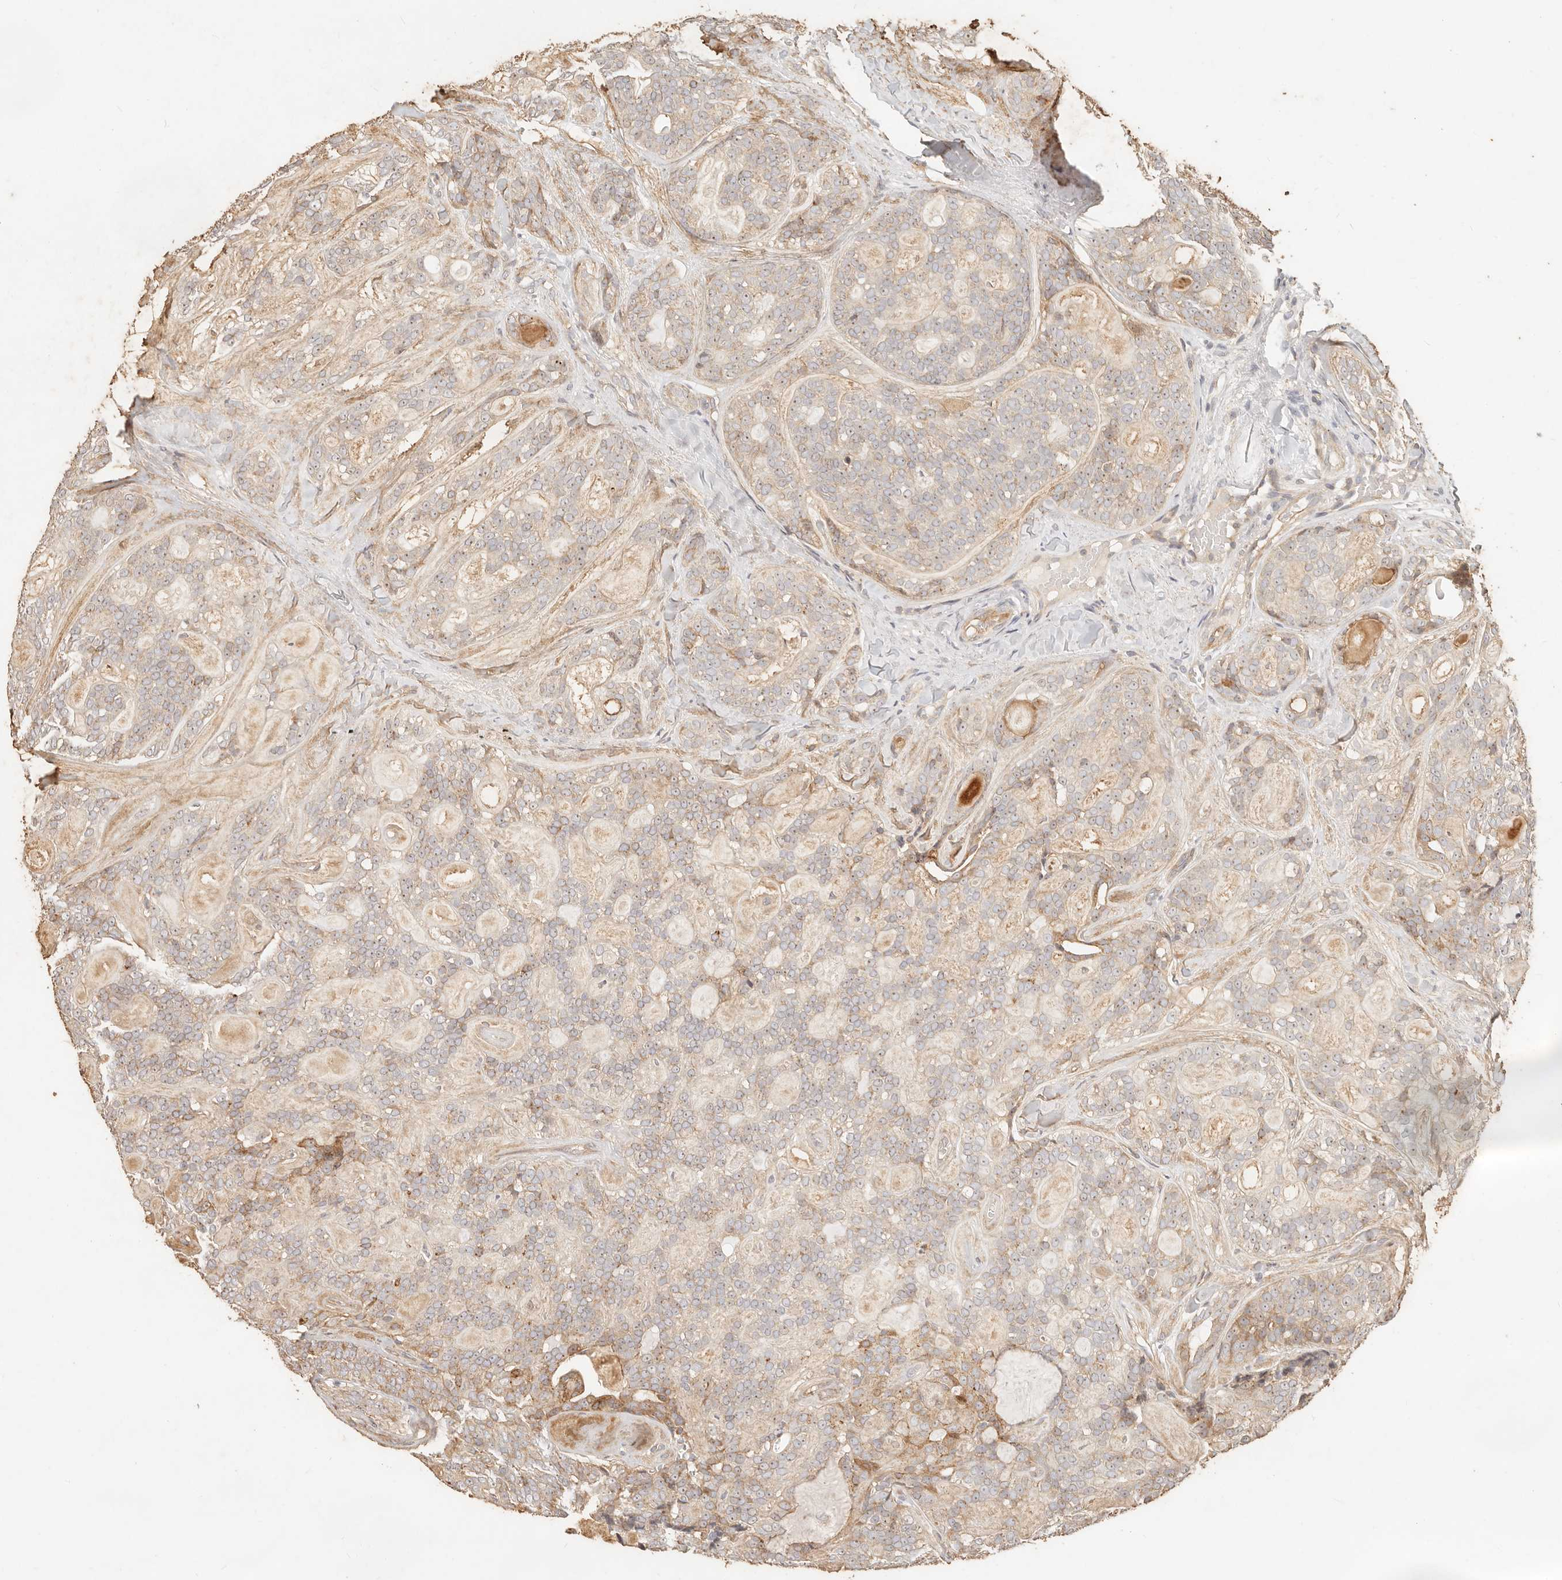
{"staining": {"intensity": "weak", "quantity": ">75%", "location": "cytoplasmic/membranous,nuclear"}, "tissue": "head and neck cancer", "cell_type": "Tumor cells", "image_type": "cancer", "snomed": [{"axis": "morphology", "description": "Adenocarcinoma, NOS"}, {"axis": "topography", "description": "Head-Neck"}], "caption": "Immunohistochemical staining of human head and neck adenocarcinoma reveals weak cytoplasmic/membranous and nuclear protein expression in about >75% of tumor cells. Immunohistochemistry stains the protein in brown and the nuclei are stained blue.", "gene": "PTPN22", "patient": {"sex": "male", "age": 66}}